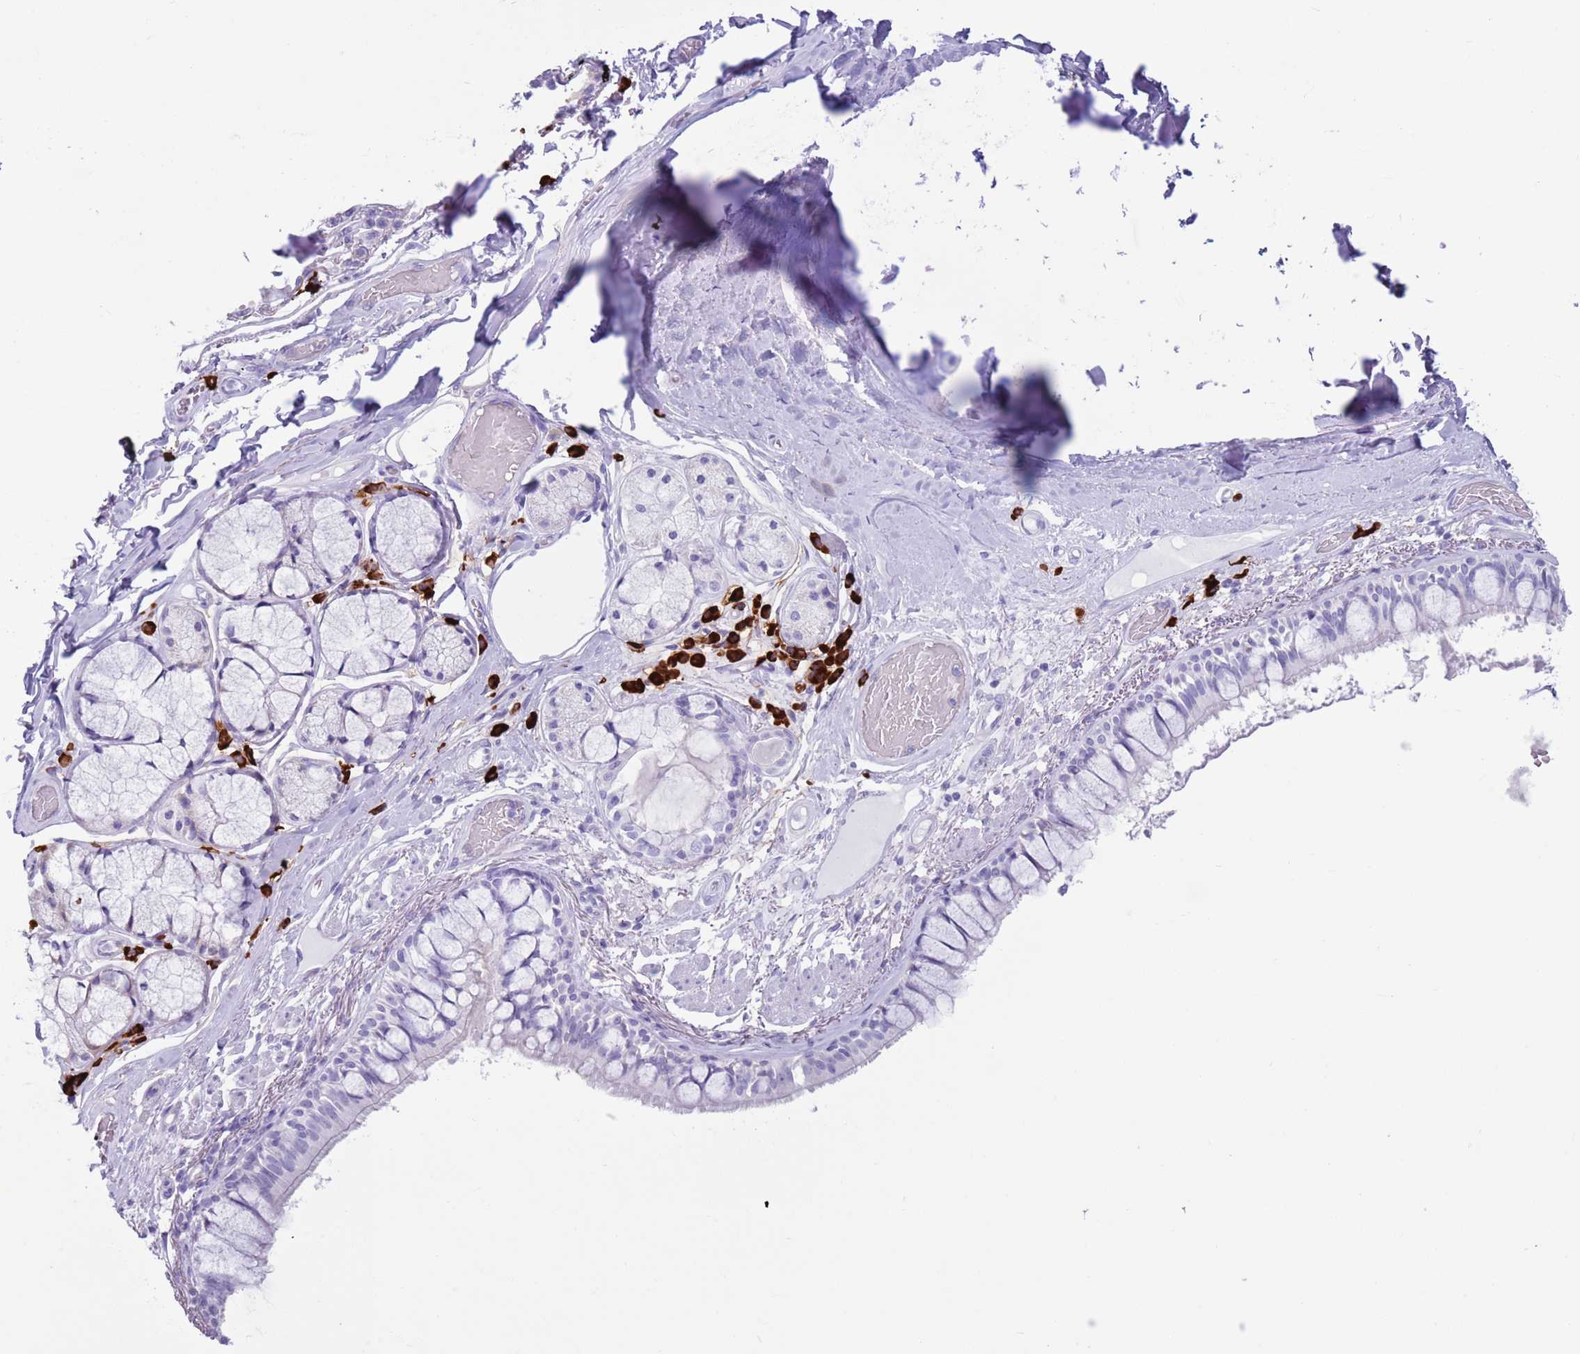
{"staining": {"intensity": "negative", "quantity": "none", "location": "none"}, "tissue": "bronchus", "cell_type": "Respiratory epithelial cells", "image_type": "normal", "snomed": [{"axis": "morphology", "description": "Normal tissue, NOS"}, {"axis": "topography", "description": "Bronchus"}], "caption": "IHC histopathology image of benign bronchus stained for a protein (brown), which displays no expression in respiratory epithelial cells.", "gene": "ENSG00000263020", "patient": {"sex": "male", "age": 70}}